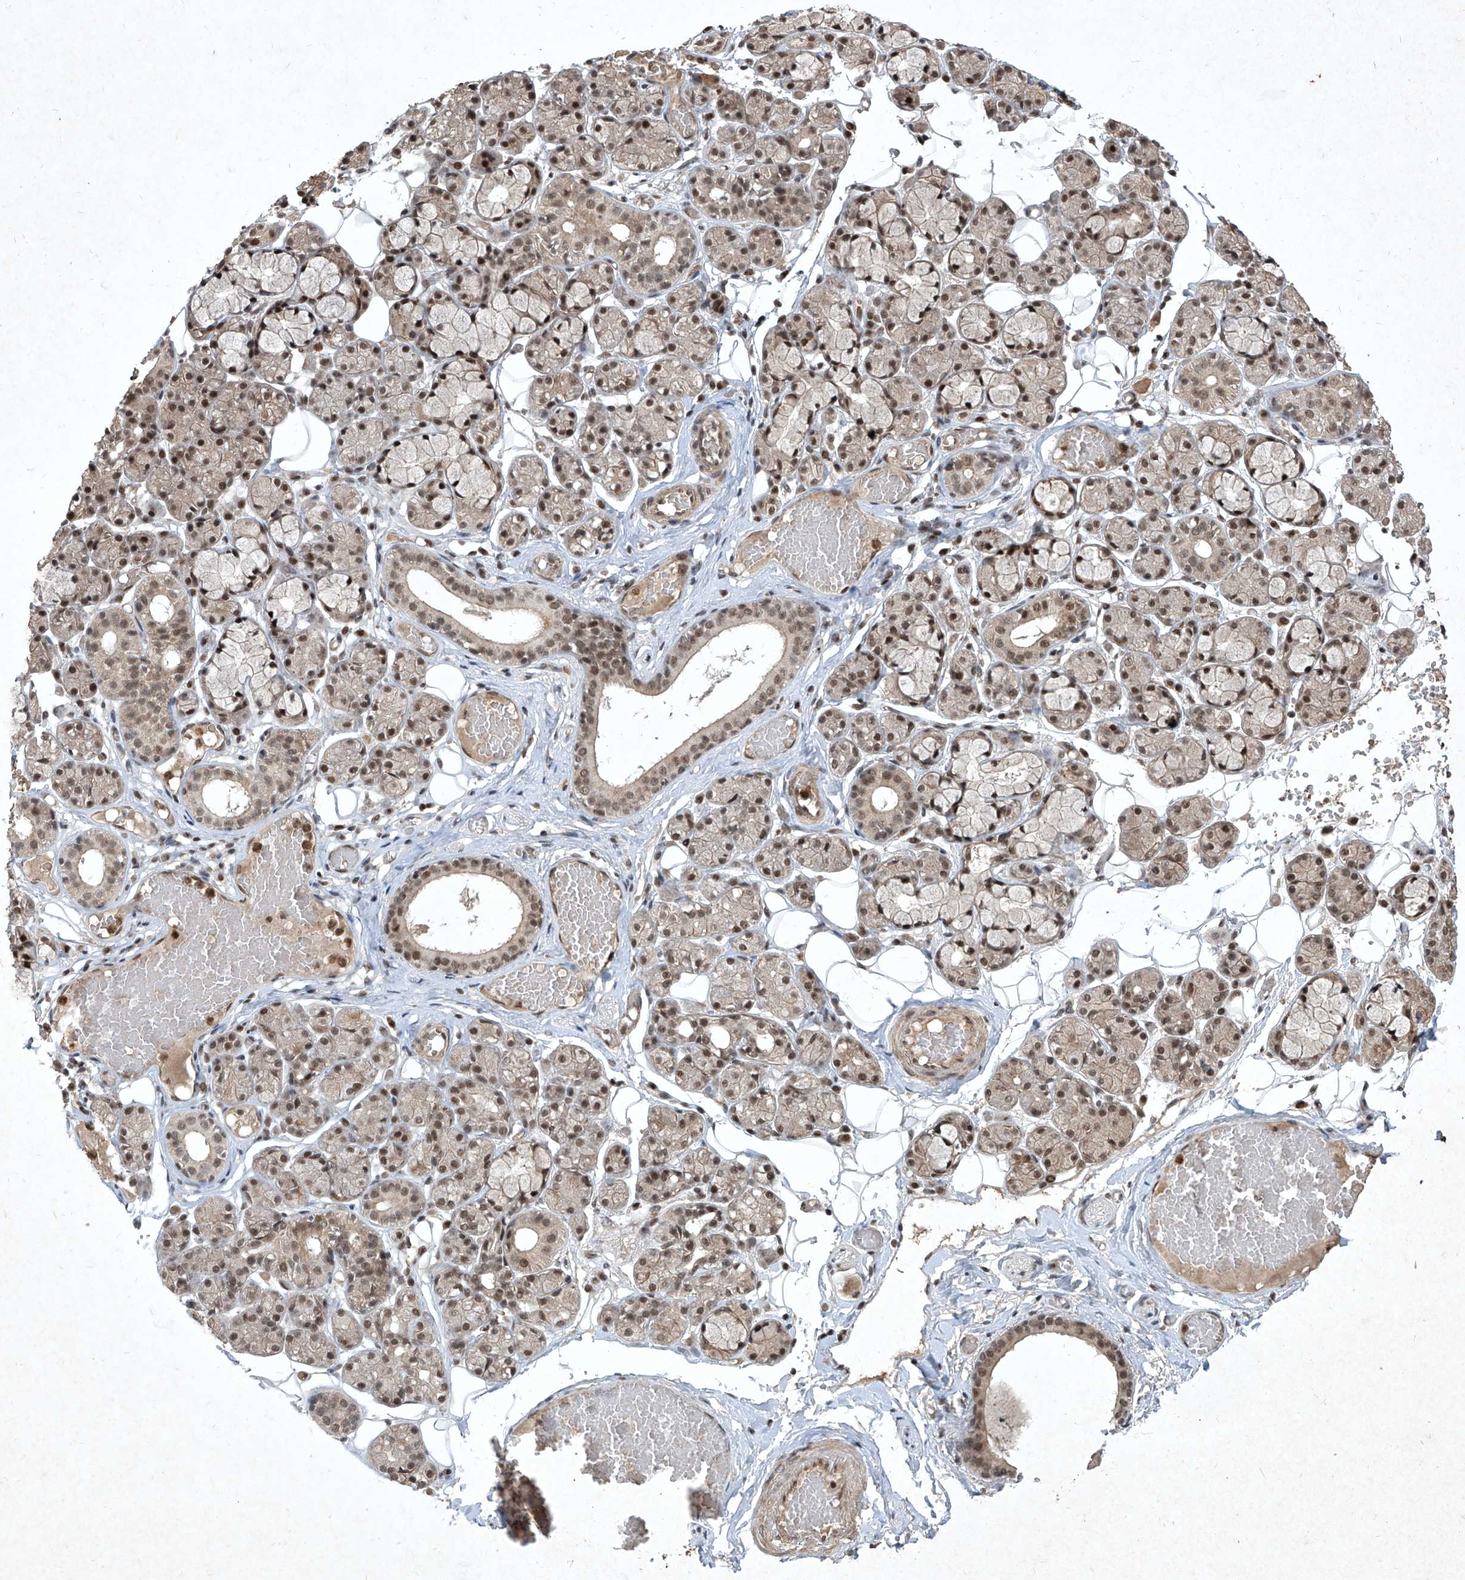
{"staining": {"intensity": "strong", "quantity": "25%-75%", "location": "nuclear"}, "tissue": "salivary gland", "cell_type": "Glandular cells", "image_type": "normal", "snomed": [{"axis": "morphology", "description": "Normal tissue, NOS"}, {"axis": "topography", "description": "Salivary gland"}], "caption": "Immunohistochemistry of normal human salivary gland exhibits high levels of strong nuclear staining in approximately 25%-75% of glandular cells.", "gene": "IRF2", "patient": {"sex": "male", "age": 63}}